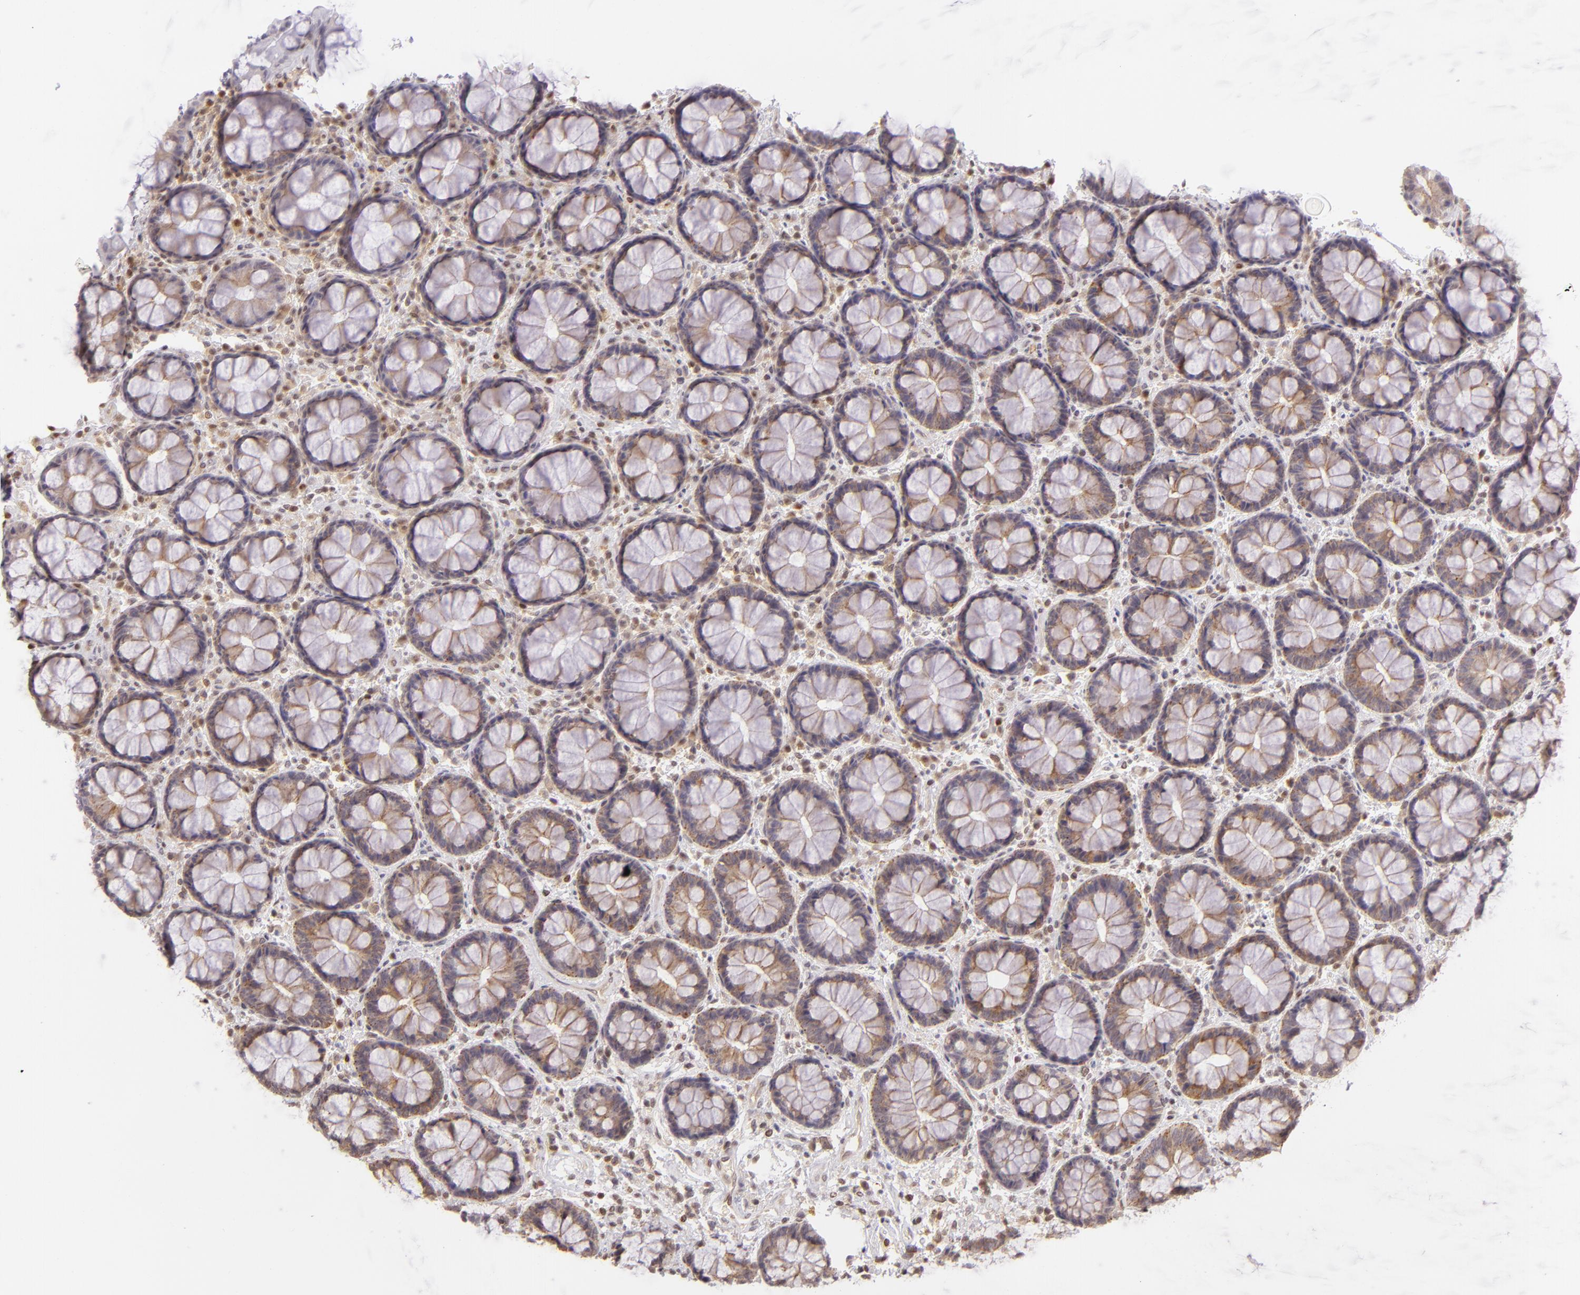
{"staining": {"intensity": "moderate", "quantity": "25%-75%", "location": "cytoplasmic/membranous"}, "tissue": "rectum", "cell_type": "Glandular cells", "image_type": "normal", "snomed": [{"axis": "morphology", "description": "Normal tissue, NOS"}, {"axis": "topography", "description": "Rectum"}], "caption": "This photomicrograph displays IHC staining of normal rectum, with medium moderate cytoplasmic/membranous staining in approximately 25%-75% of glandular cells.", "gene": "ENSG00000290315", "patient": {"sex": "male", "age": 92}}